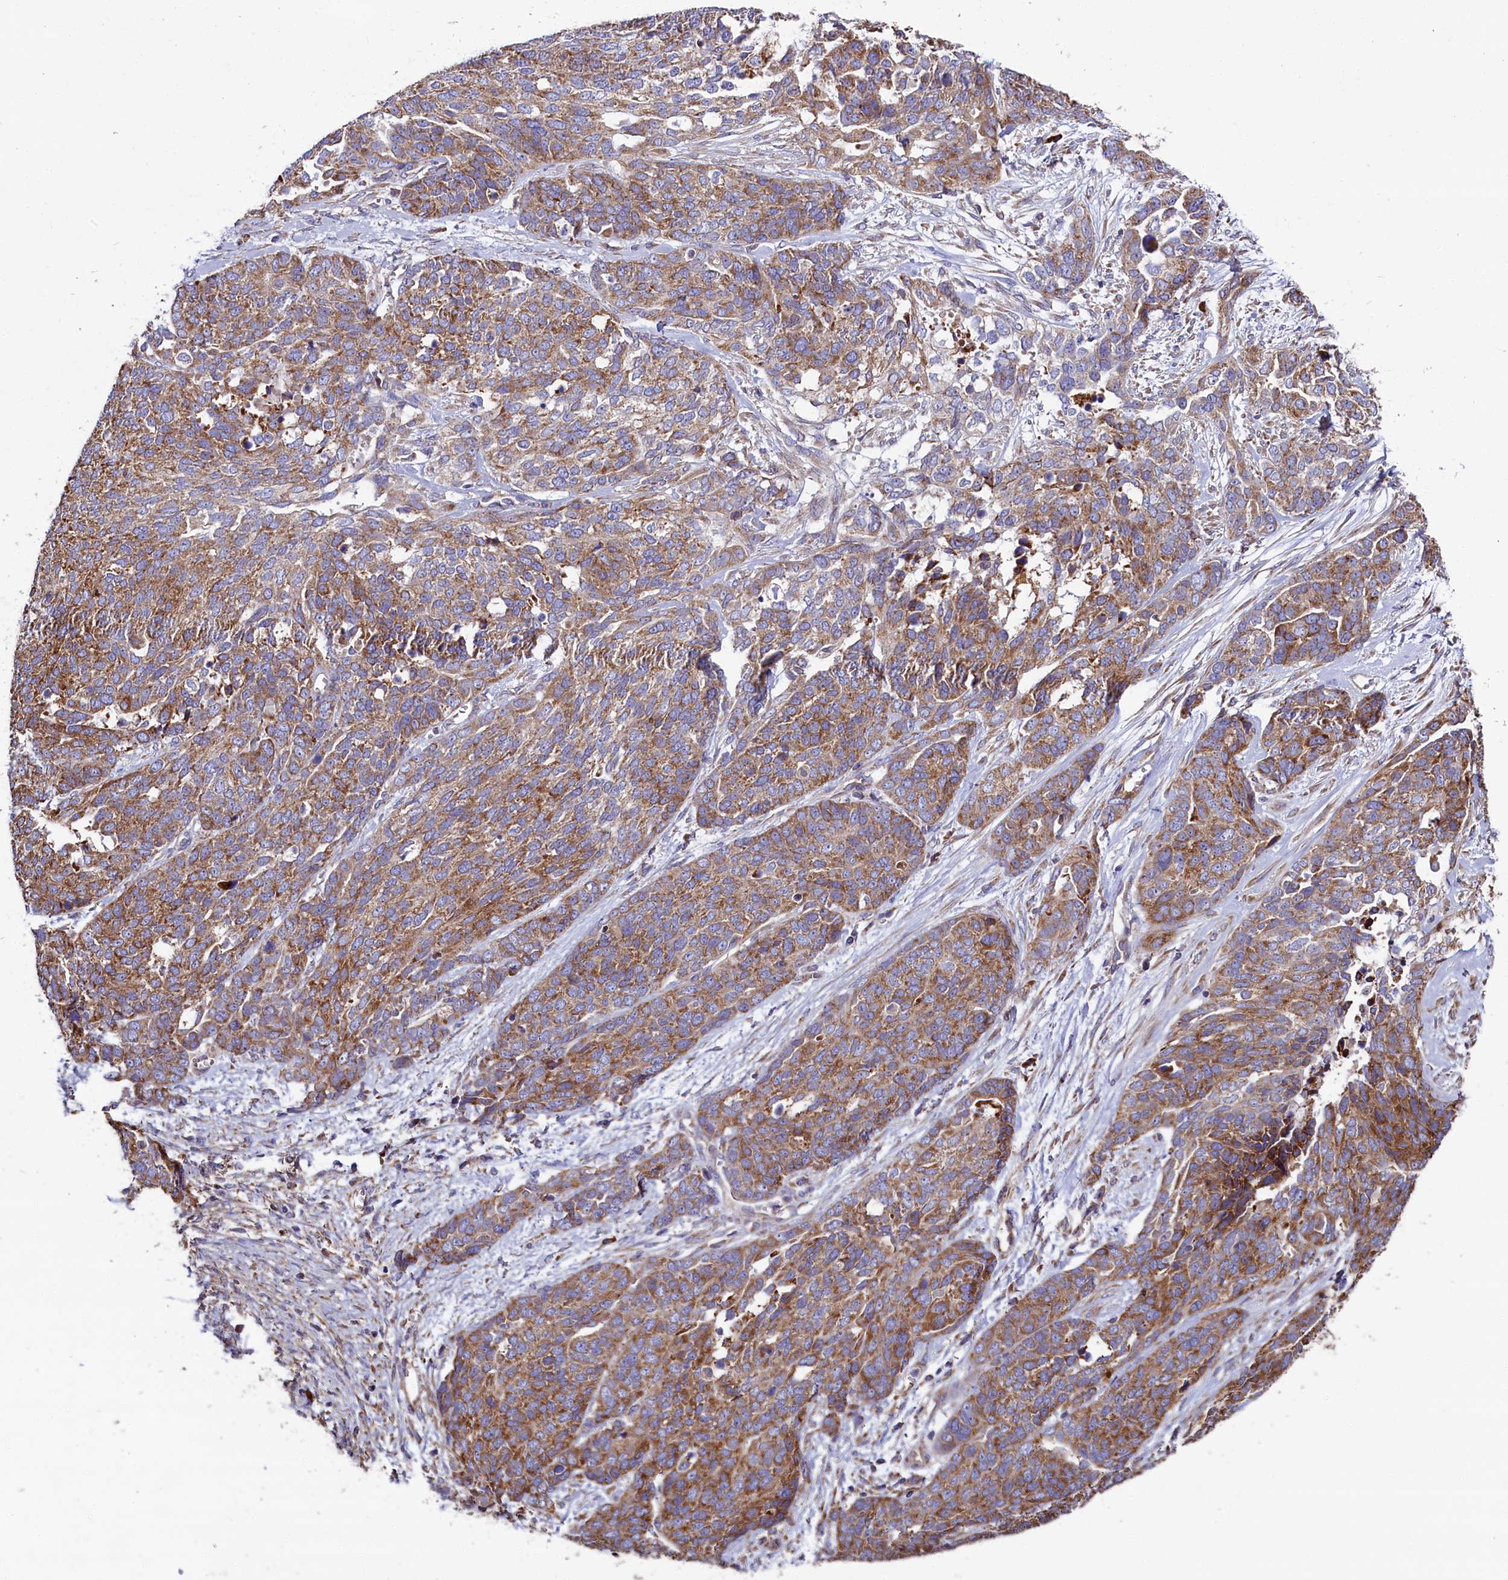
{"staining": {"intensity": "moderate", "quantity": ">75%", "location": "cytoplasmic/membranous"}, "tissue": "ovarian cancer", "cell_type": "Tumor cells", "image_type": "cancer", "snomed": [{"axis": "morphology", "description": "Cystadenocarcinoma, serous, NOS"}, {"axis": "topography", "description": "Ovary"}], "caption": "A medium amount of moderate cytoplasmic/membranous positivity is appreciated in approximately >75% of tumor cells in ovarian cancer (serous cystadenocarcinoma) tissue.", "gene": "ZSWIM1", "patient": {"sex": "female", "age": 44}}